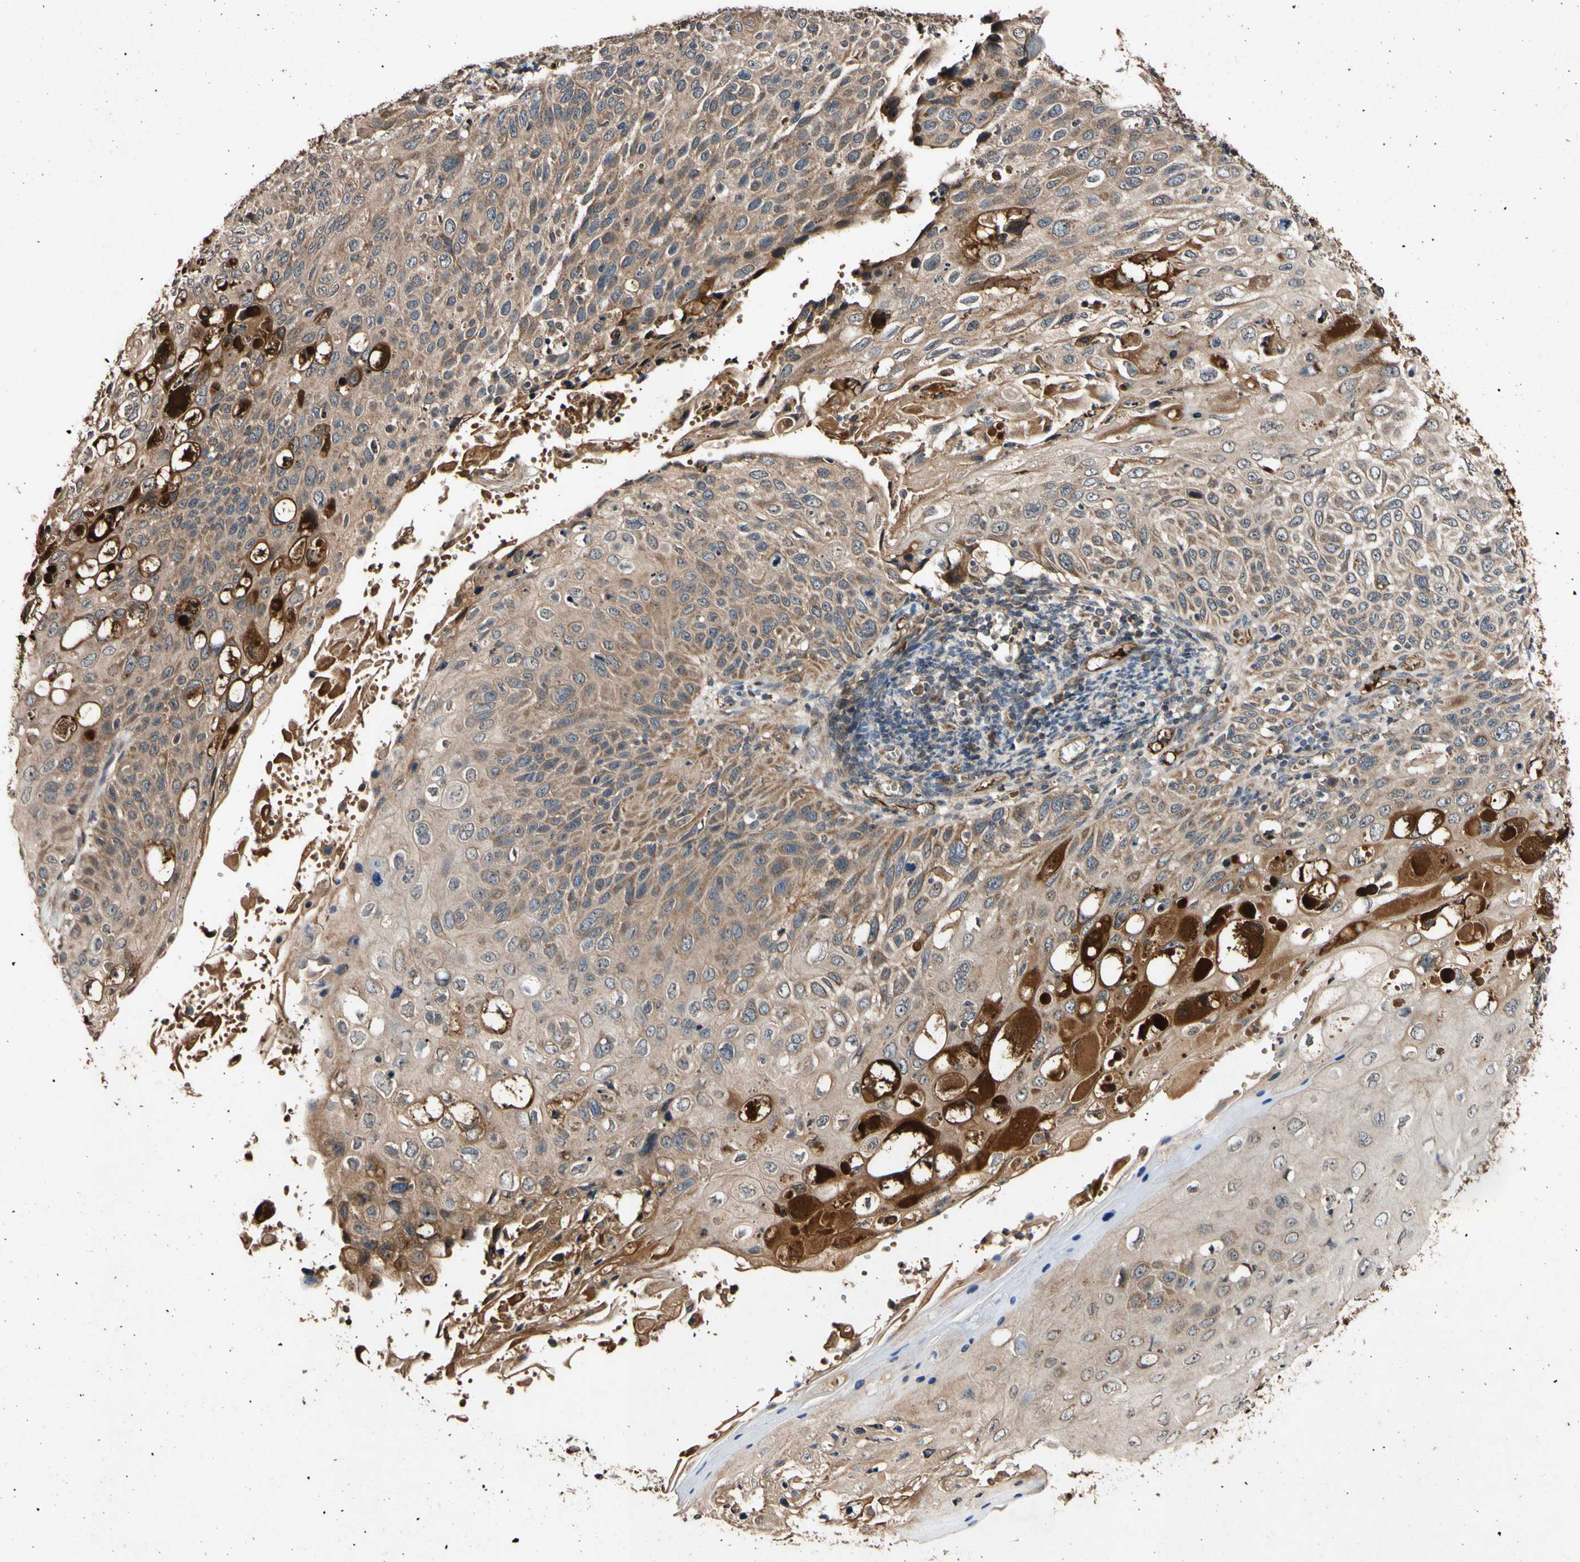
{"staining": {"intensity": "moderate", "quantity": ">75%", "location": "cytoplasmic/membranous"}, "tissue": "cervical cancer", "cell_type": "Tumor cells", "image_type": "cancer", "snomed": [{"axis": "morphology", "description": "Squamous cell carcinoma, NOS"}, {"axis": "topography", "description": "Cervix"}], "caption": "A high-resolution micrograph shows IHC staining of cervical cancer, which reveals moderate cytoplasmic/membranous expression in about >75% of tumor cells.", "gene": "PLAT", "patient": {"sex": "female", "age": 70}}